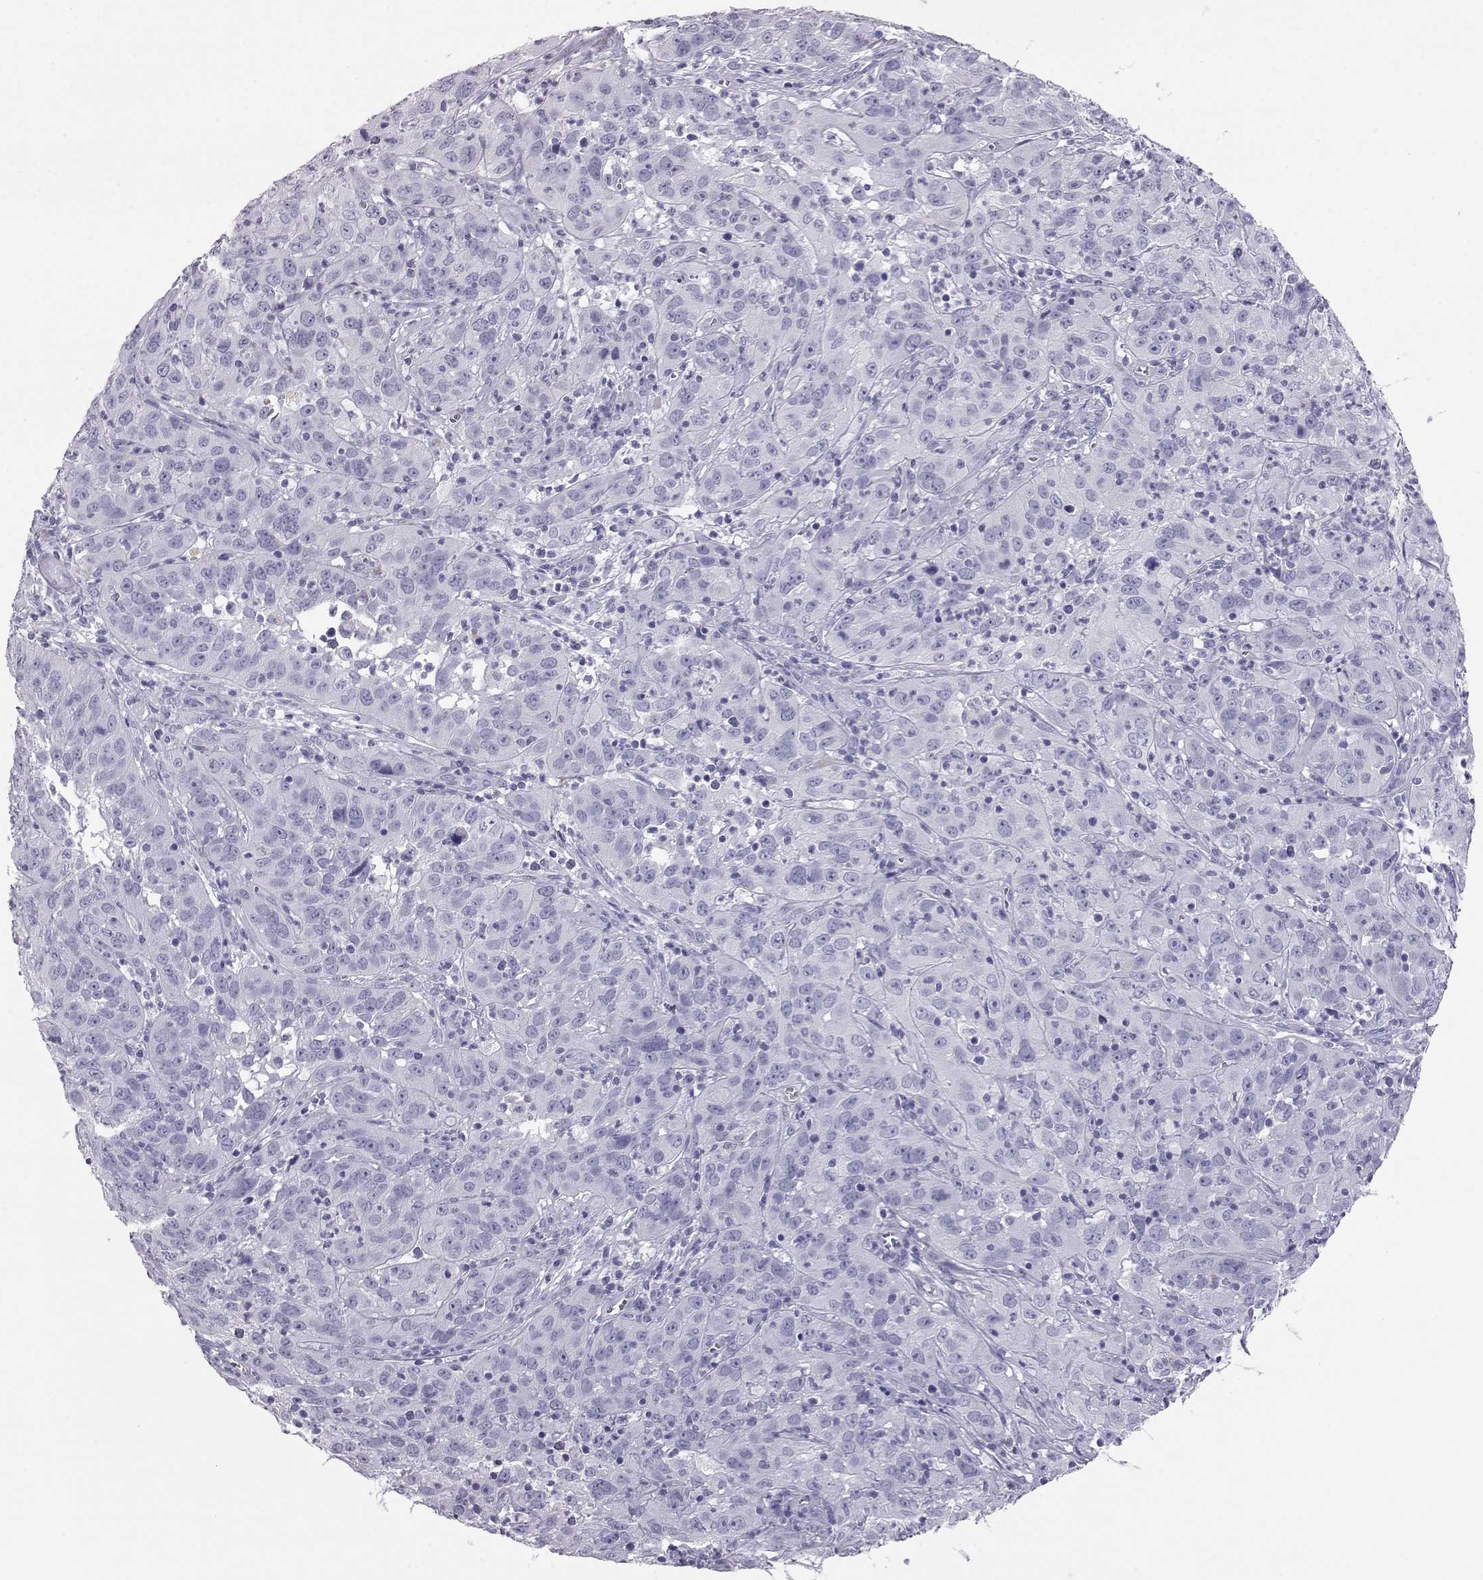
{"staining": {"intensity": "negative", "quantity": "none", "location": "none"}, "tissue": "cervical cancer", "cell_type": "Tumor cells", "image_type": "cancer", "snomed": [{"axis": "morphology", "description": "Squamous cell carcinoma, NOS"}, {"axis": "topography", "description": "Cervix"}], "caption": "DAB immunohistochemical staining of human squamous cell carcinoma (cervical) demonstrates no significant expression in tumor cells.", "gene": "ITLN2", "patient": {"sex": "female", "age": 32}}